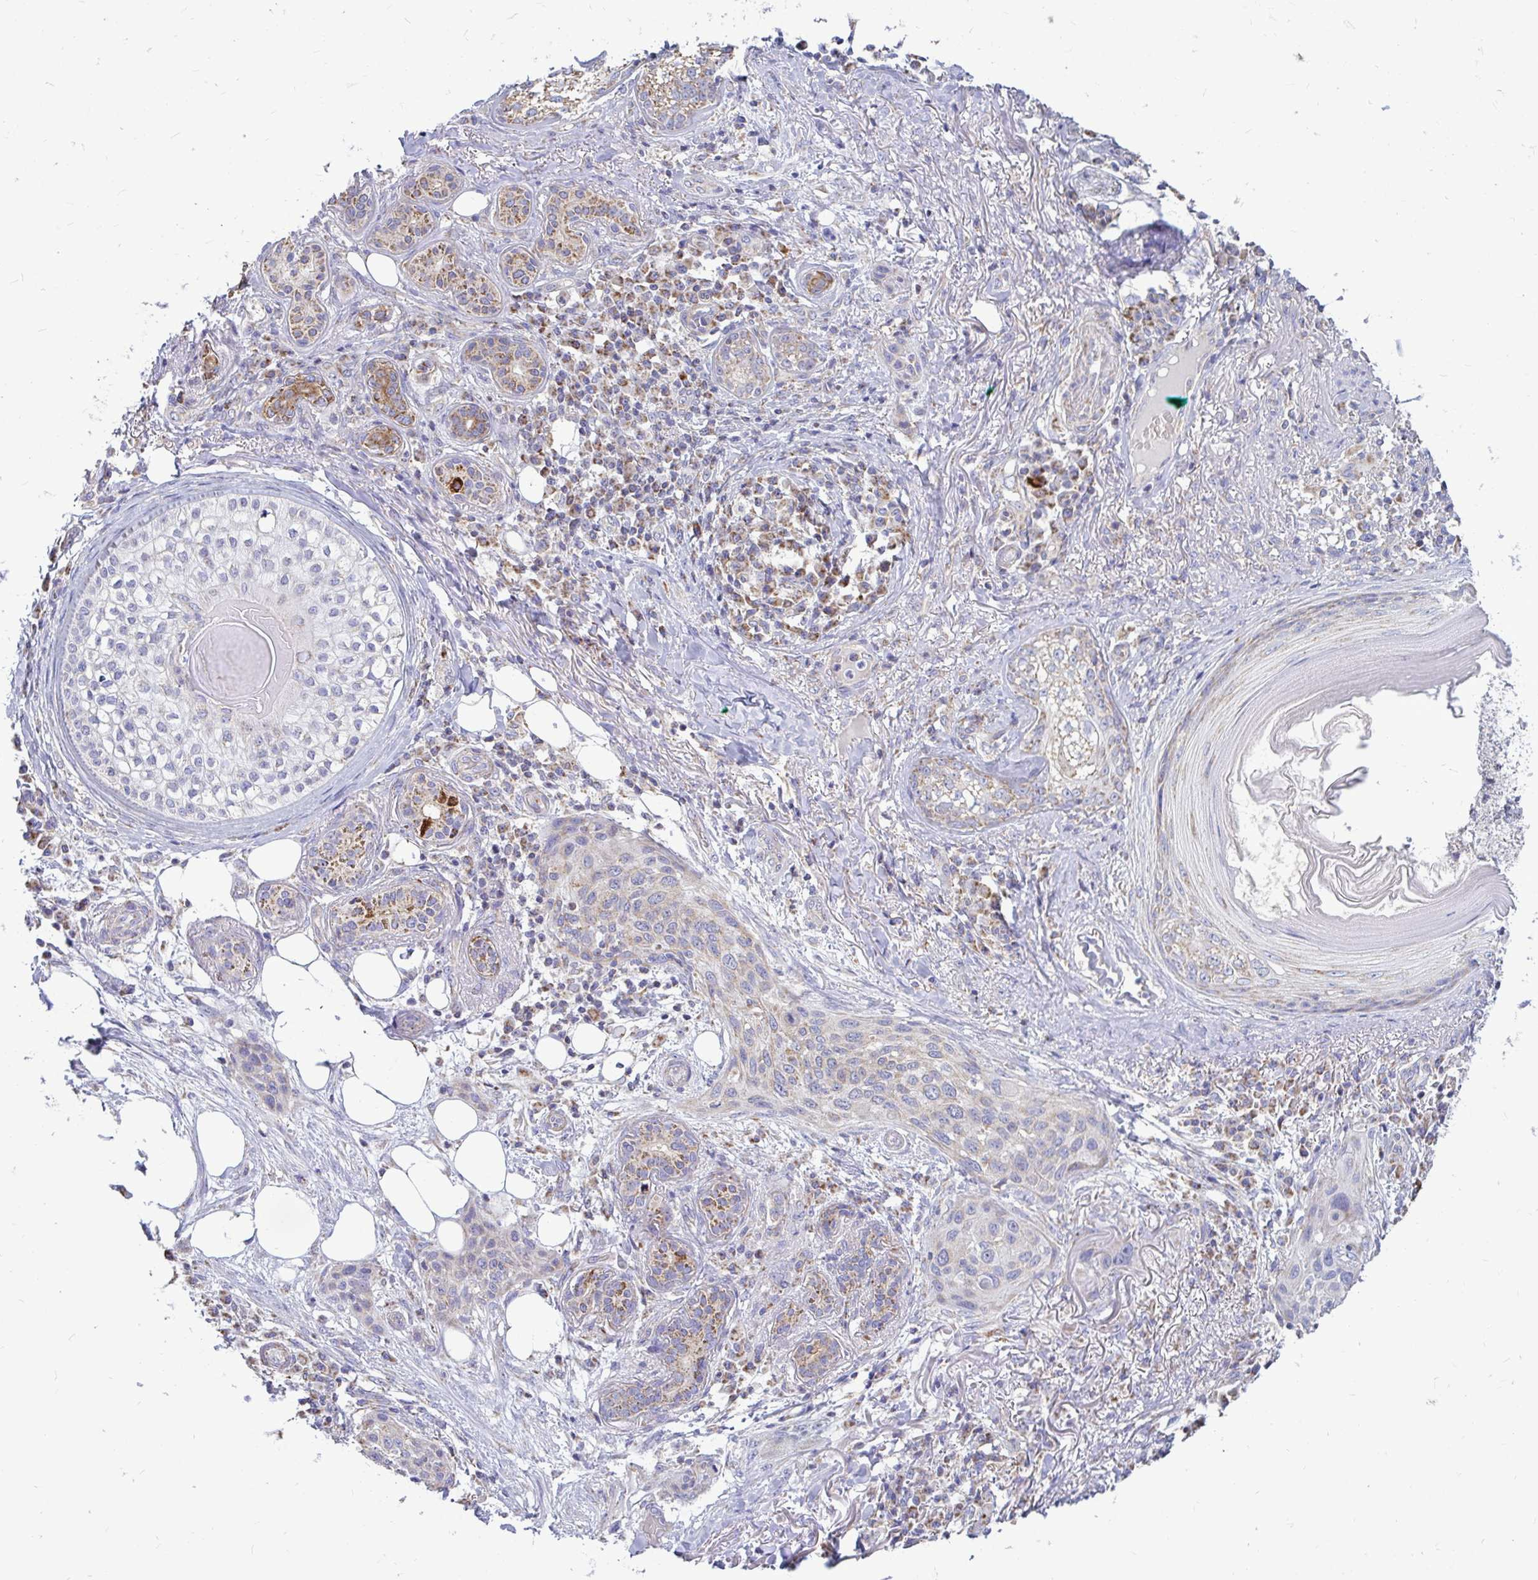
{"staining": {"intensity": "negative", "quantity": "none", "location": "none"}, "tissue": "skin cancer", "cell_type": "Tumor cells", "image_type": "cancer", "snomed": [{"axis": "morphology", "description": "Squamous cell carcinoma, NOS"}, {"axis": "topography", "description": "Skin"}], "caption": "Immunohistochemical staining of squamous cell carcinoma (skin) reveals no significant expression in tumor cells.", "gene": "OR10R2", "patient": {"sex": "female", "age": 87}}